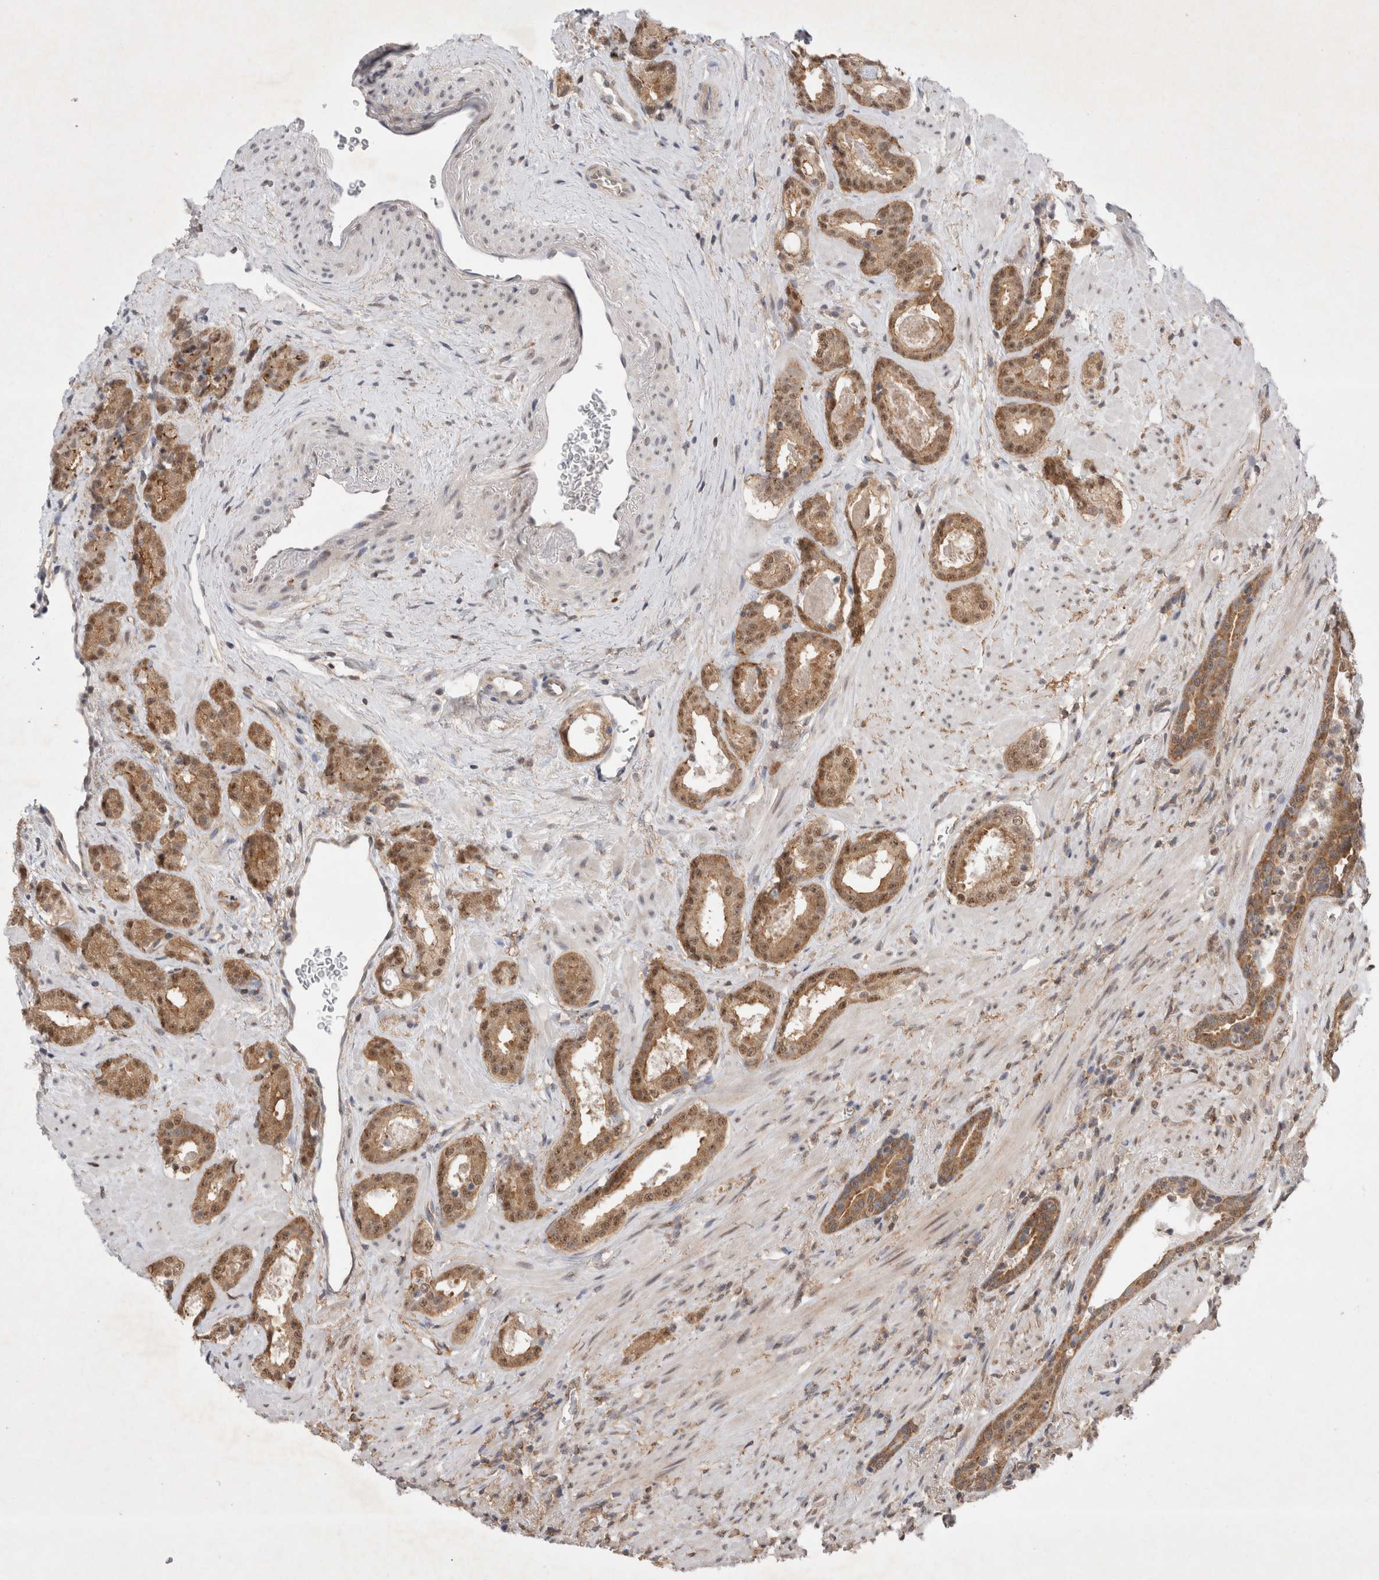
{"staining": {"intensity": "moderate", "quantity": ">75%", "location": "cytoplasmic/membranous,nuclear"}, "tissue": "prostate cancer", "cell_type": "Tumor cells", "image_type": "cancer", "snomed": [{"axis": "morphology", "description": "Adenocarcinoma, High grade"}, {"axis": "topography", "description": "Prostate"}], "caption": "Moderate cytoplasmic/membranous and nuclear staining is appreciated in approximately >75% of tumor cells in prostate adenocarcinoma (high-grade).", "gene": "WIPF2", "patient": {"sex": "male", "age": 71}}